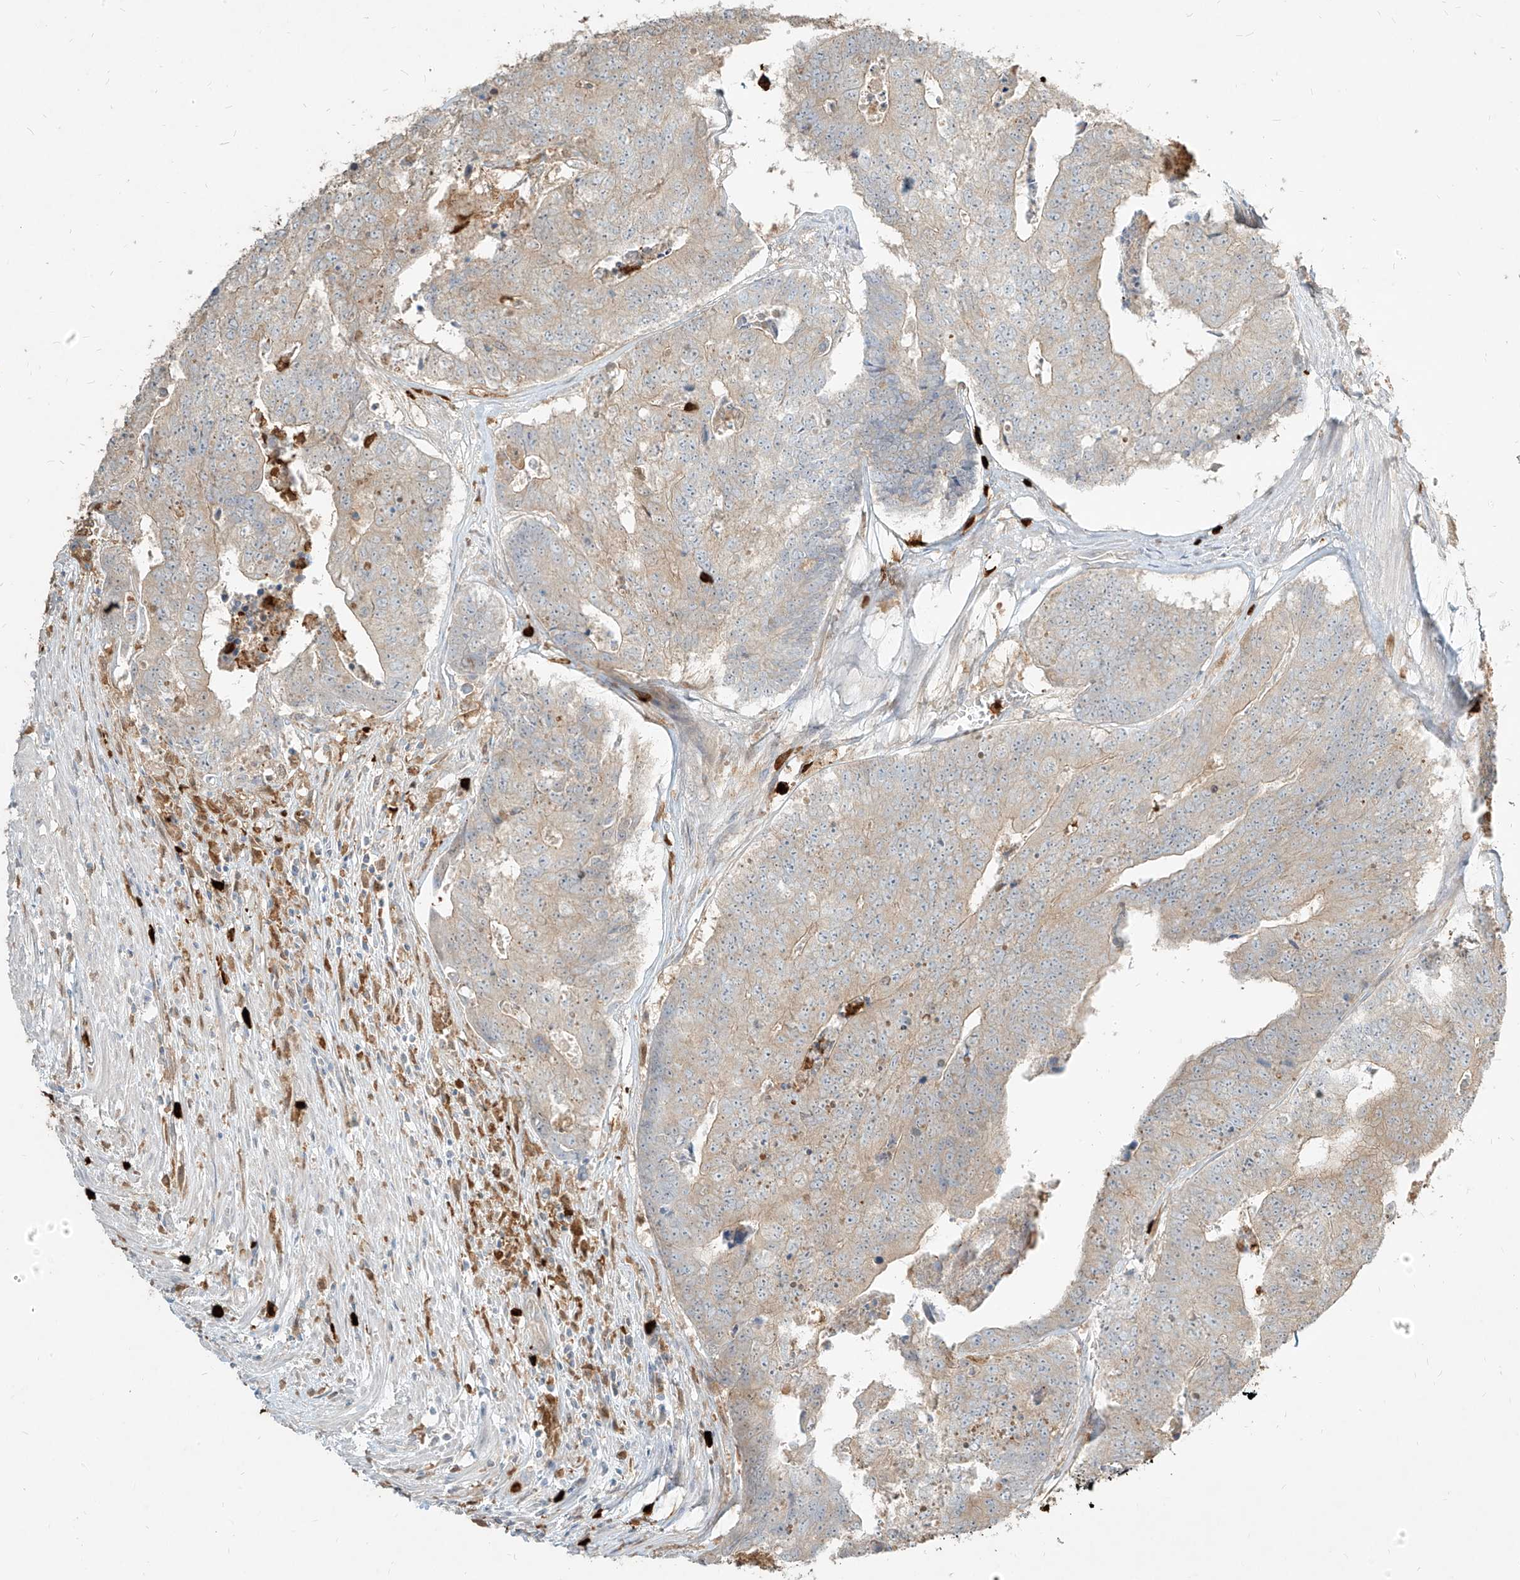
{"staining": {"intensity": "weak", "quantity": "<25%", "location": "cytoplasmic/membranous"}, "tissue": "colorectal cancer", "cell_type": "Tumor cells", "image_type": "cancer", "snomed": [{"axis": "morphology", "description": "Adenocarcinoma, NOS"}, {"axis": "topography", "description": "Colon"}], "caption": "Tumor cells show no significant protein staining in colorectal adenocarcinoma.", "gene": "PGD", "patient": {"sex": "female", "age": 67}}